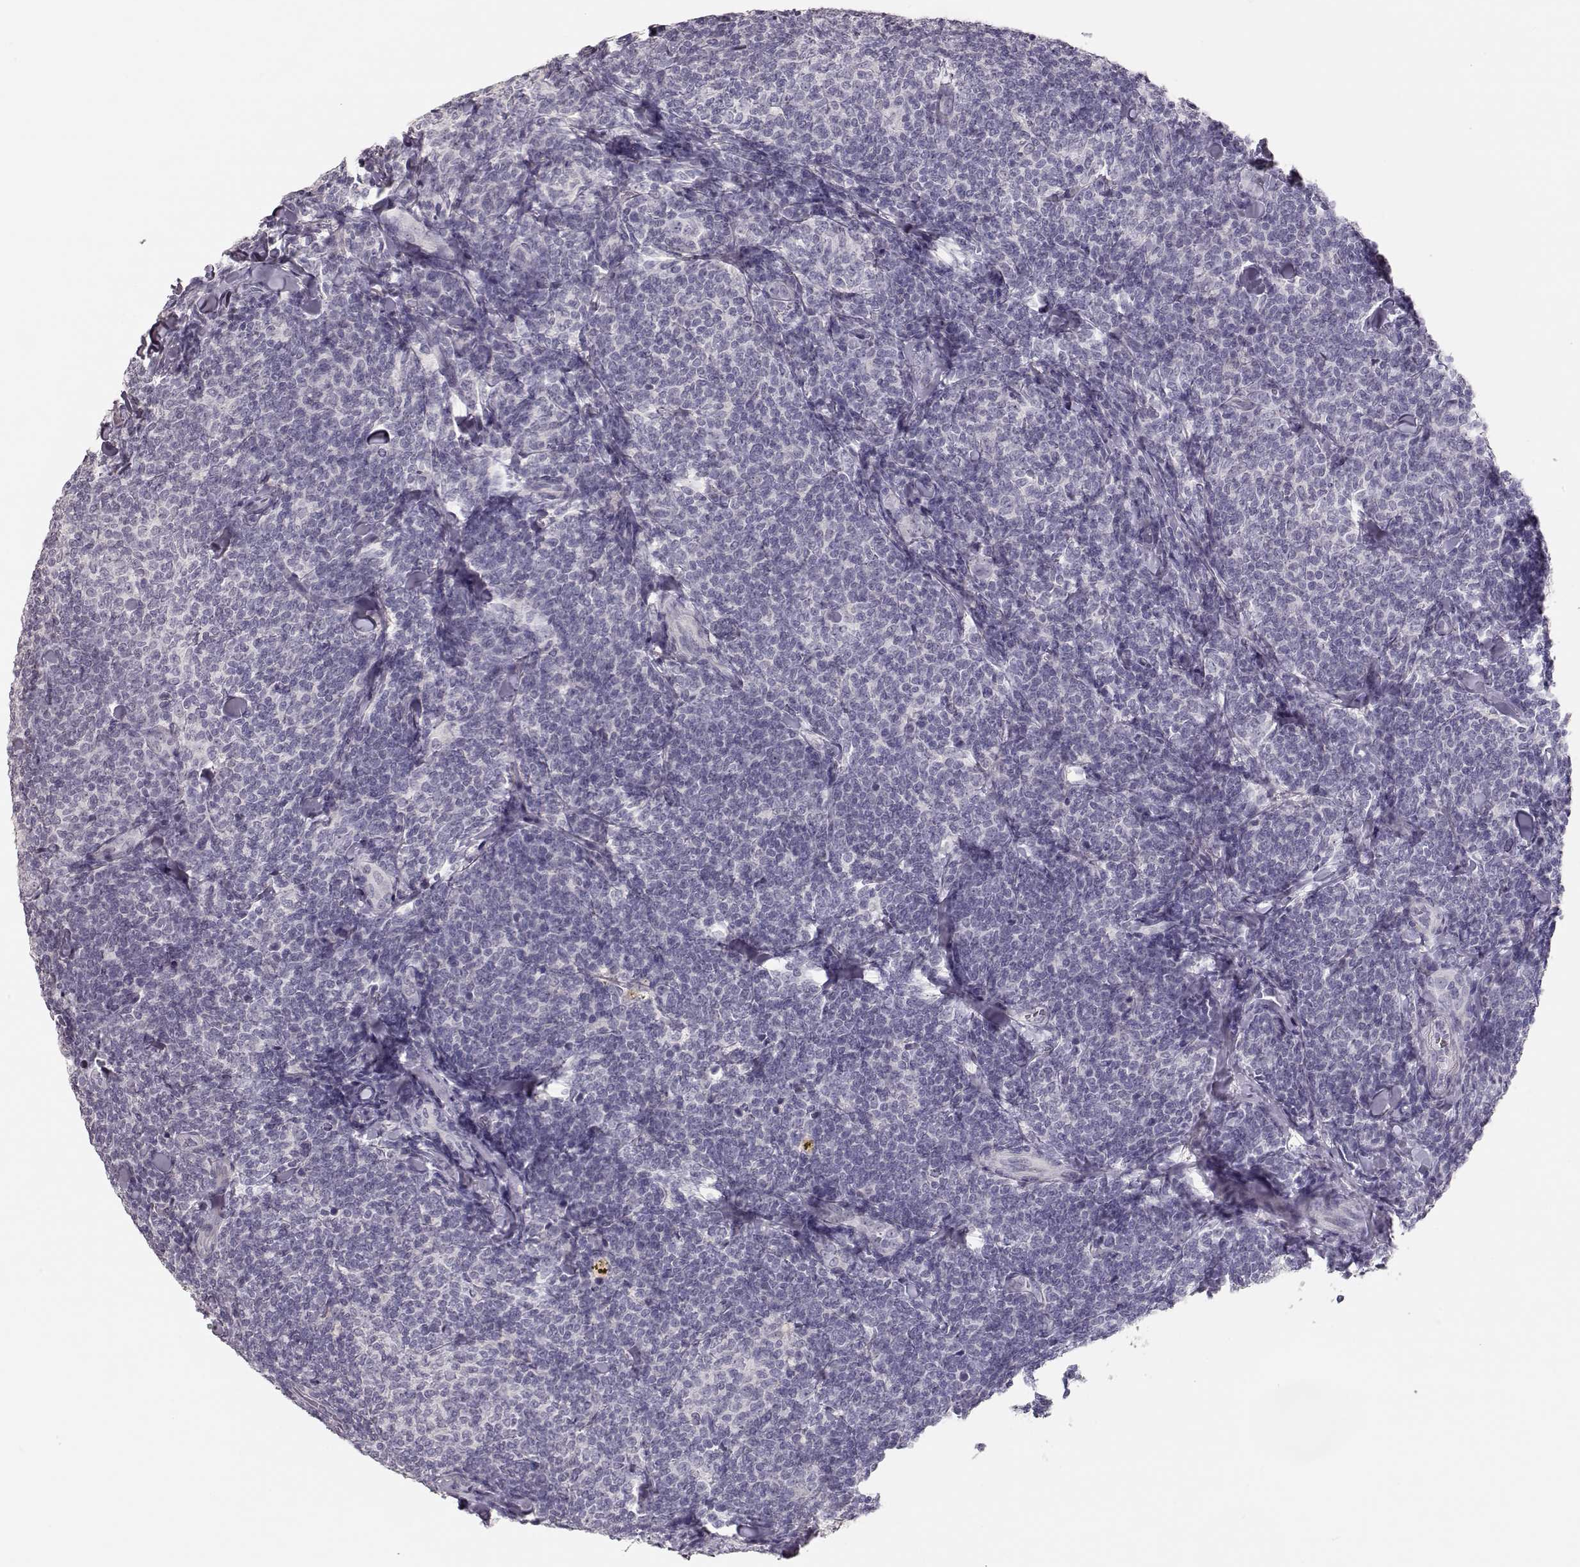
{"staining": {"intensity": "negative", "quantity": "none", "location": "none"}, "tissue": "lymphoma", "cell_type": "Tumor cells", "image_type": "cancer", "snomed": [{"axis": "morphology", "description": "Malignant lymphoma, non-Hodgkin's type, Low grade"}, {"axis": "topography", "description": "Lymph node"}], "caption": "An immunohistochemistry histopathology image of malignant lymphoma, non-Hodgkin's type (low-grade) is shown. There is no staining in tumor cells of malignant lymphoma, non-Hodgkin's type (low-grade).", "gene": "TKTL1", "patient": {"sex": "female", "age": 56}}